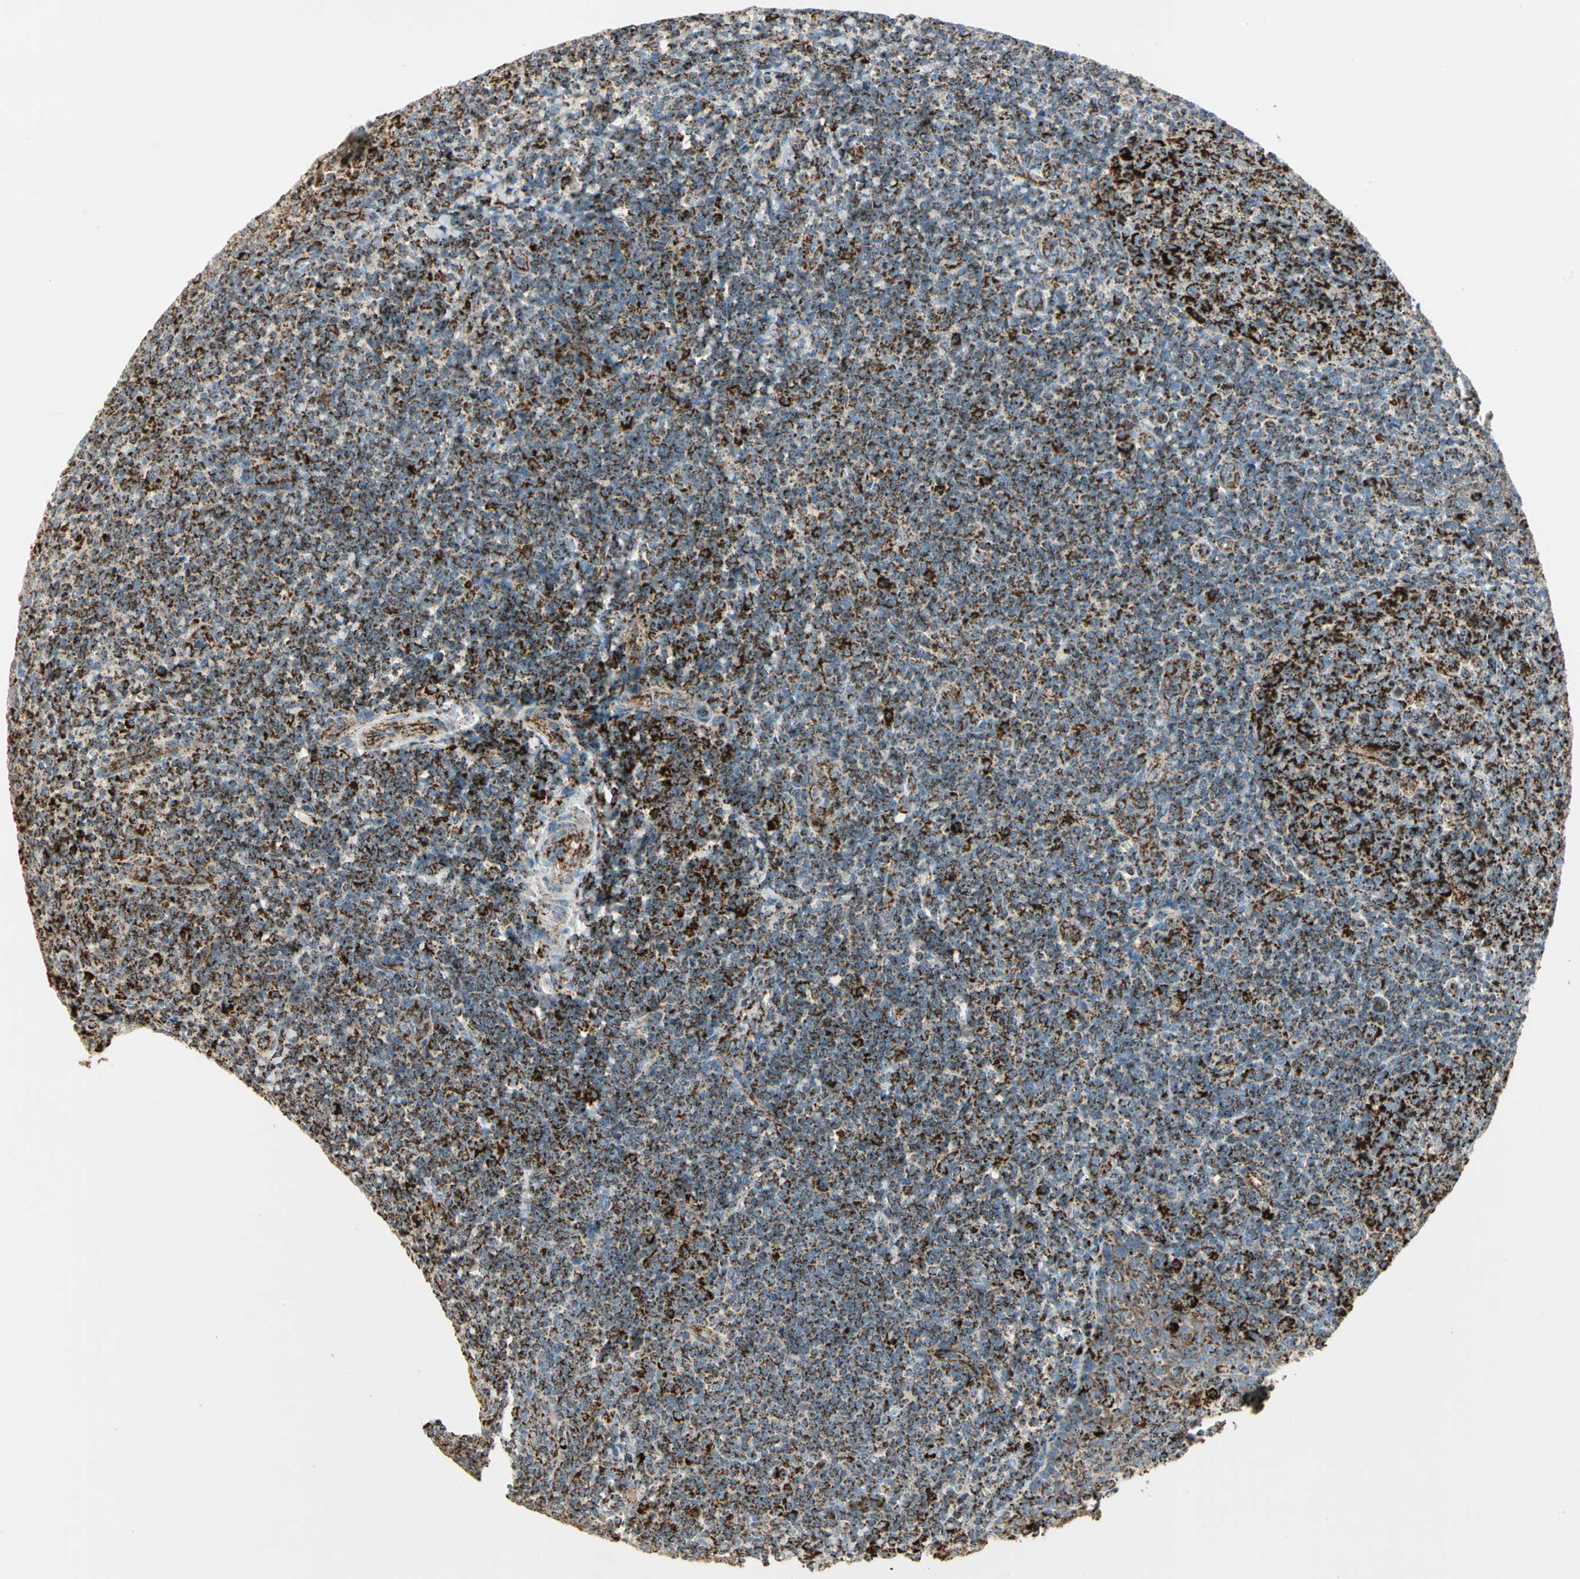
{"staining": {"intensity": "strong", "quantity": ">75%", "location": "cytoplasmic/membranous"}, "tissue": "tonsil", "cell_type": "Germinal center cells", "image_type": "normal", "snomed": [{"axis": "morphology", "description": "Normal tissue, NOS"}, {"axis": "topography", "description": "Tonsil"}], "caption": "Immunohistochemistry (IHC) staining of normal tonsil, which demonstrates high levels of strong cytoplasmic/membranous positivity in about >75% of germinal center cells indicating strong cytoplasmic/membranous protein staining. The staining was performed using DAB (3,3'-diaminobenzidine) (brown) for protein detection and nuclei were counterstained in hematoxylin (blue).", "gene": "ME2", "patient": {"sex": "male", "age": 31}}